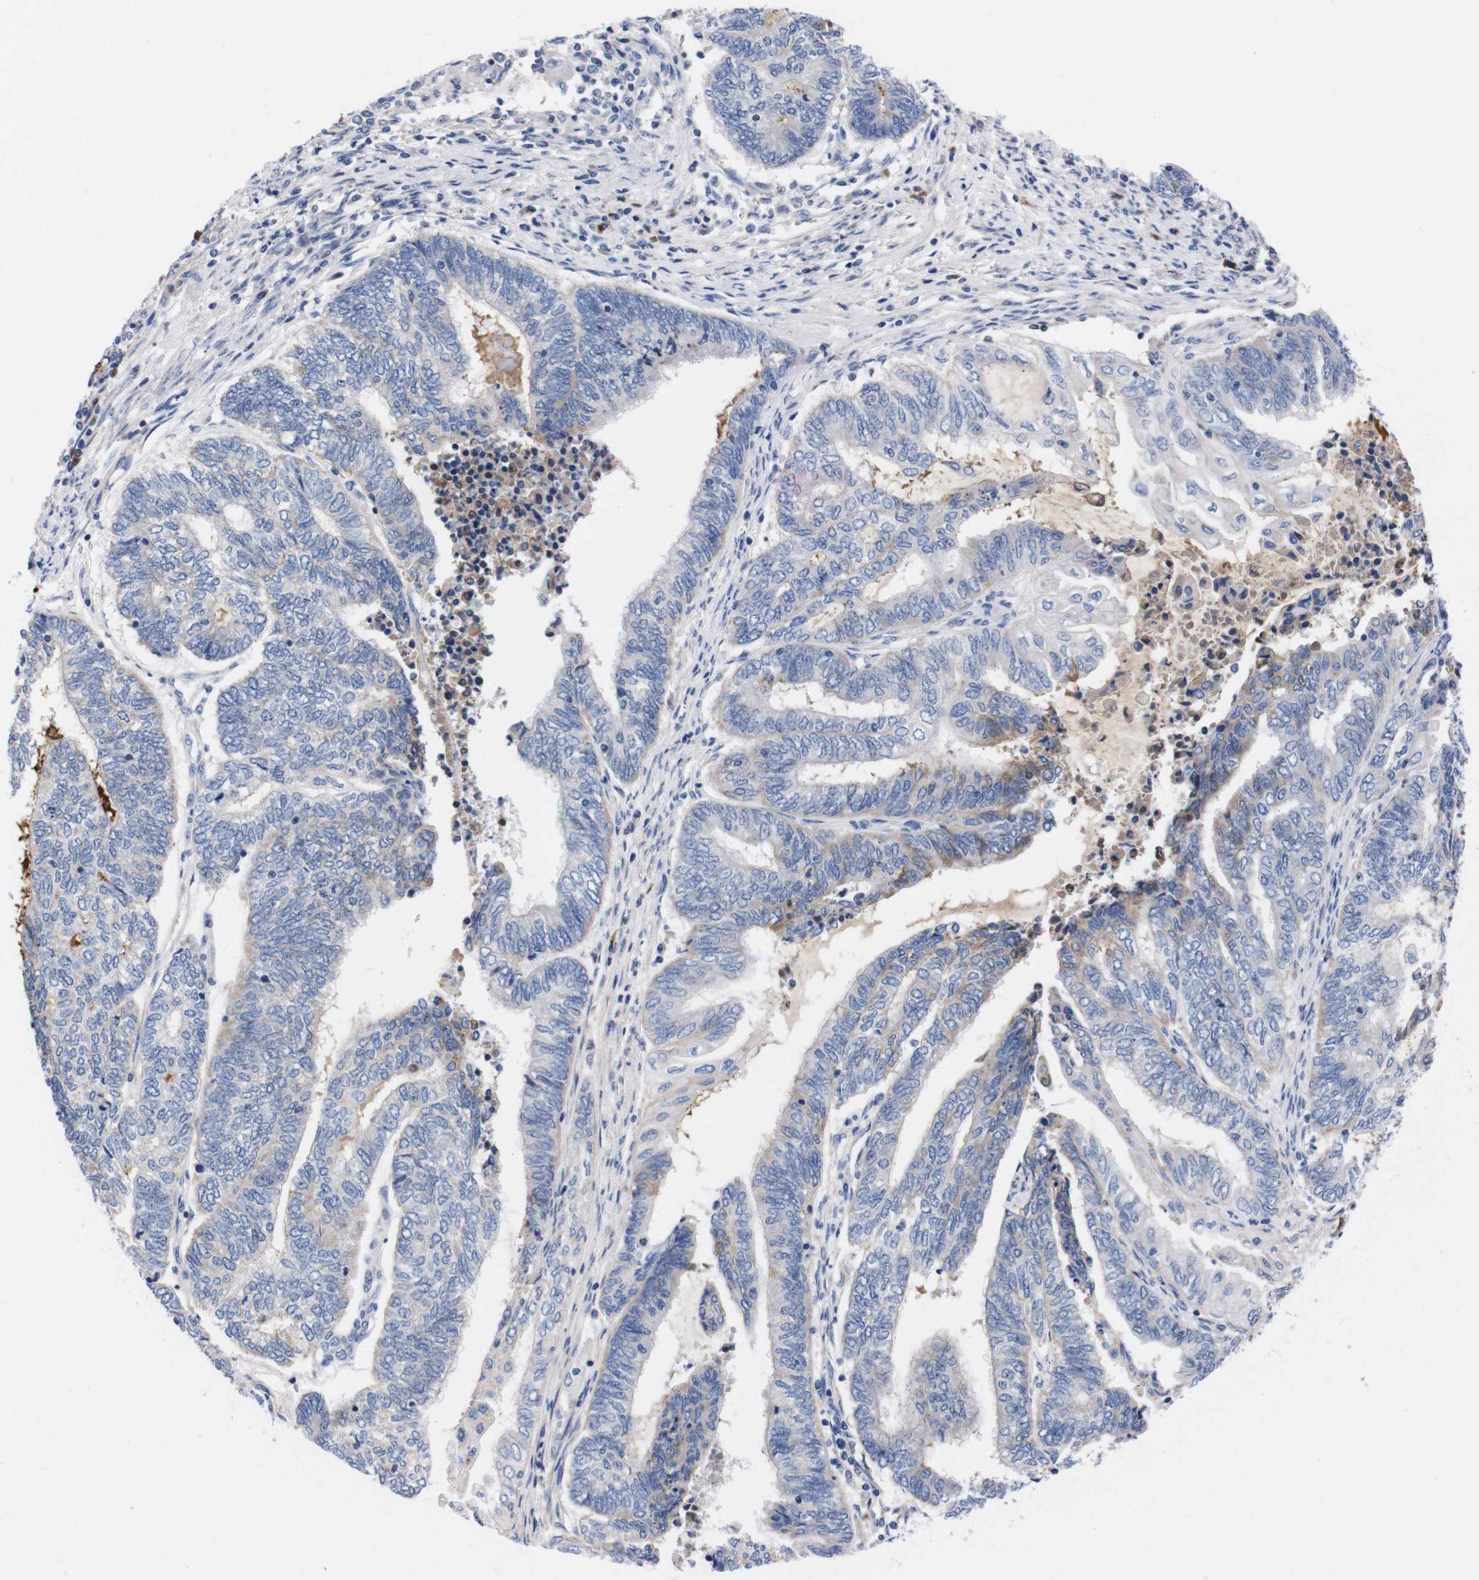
{"staining": {"intensity": "negative", "quantity": "none", "location": "none"}, "tissue": "endometrial cancer", "cell_type": "Tumor cells", "image_type": "cancer", "snomed": [{"axis": "morphology", "description": "Adenocarcinoma, NOS"}, {"axis": "topography", "description": "Uterus"}, {"axis": "topography", "description": "Endometrium"}], "caption": "IHC photomicrograph of neoplastic tissue: human endometrial cancer (adenocarcinoma) stained with DAB reveals no significant protein expression in tumor cells. Brightfield microscopy of immunohistochemistry (IHC) stained with DAB (brown) and hematoxylin (blue), captured at high magnification.", "gene": "FAM210A", "patient": {"sex": "female", "age": 70}}